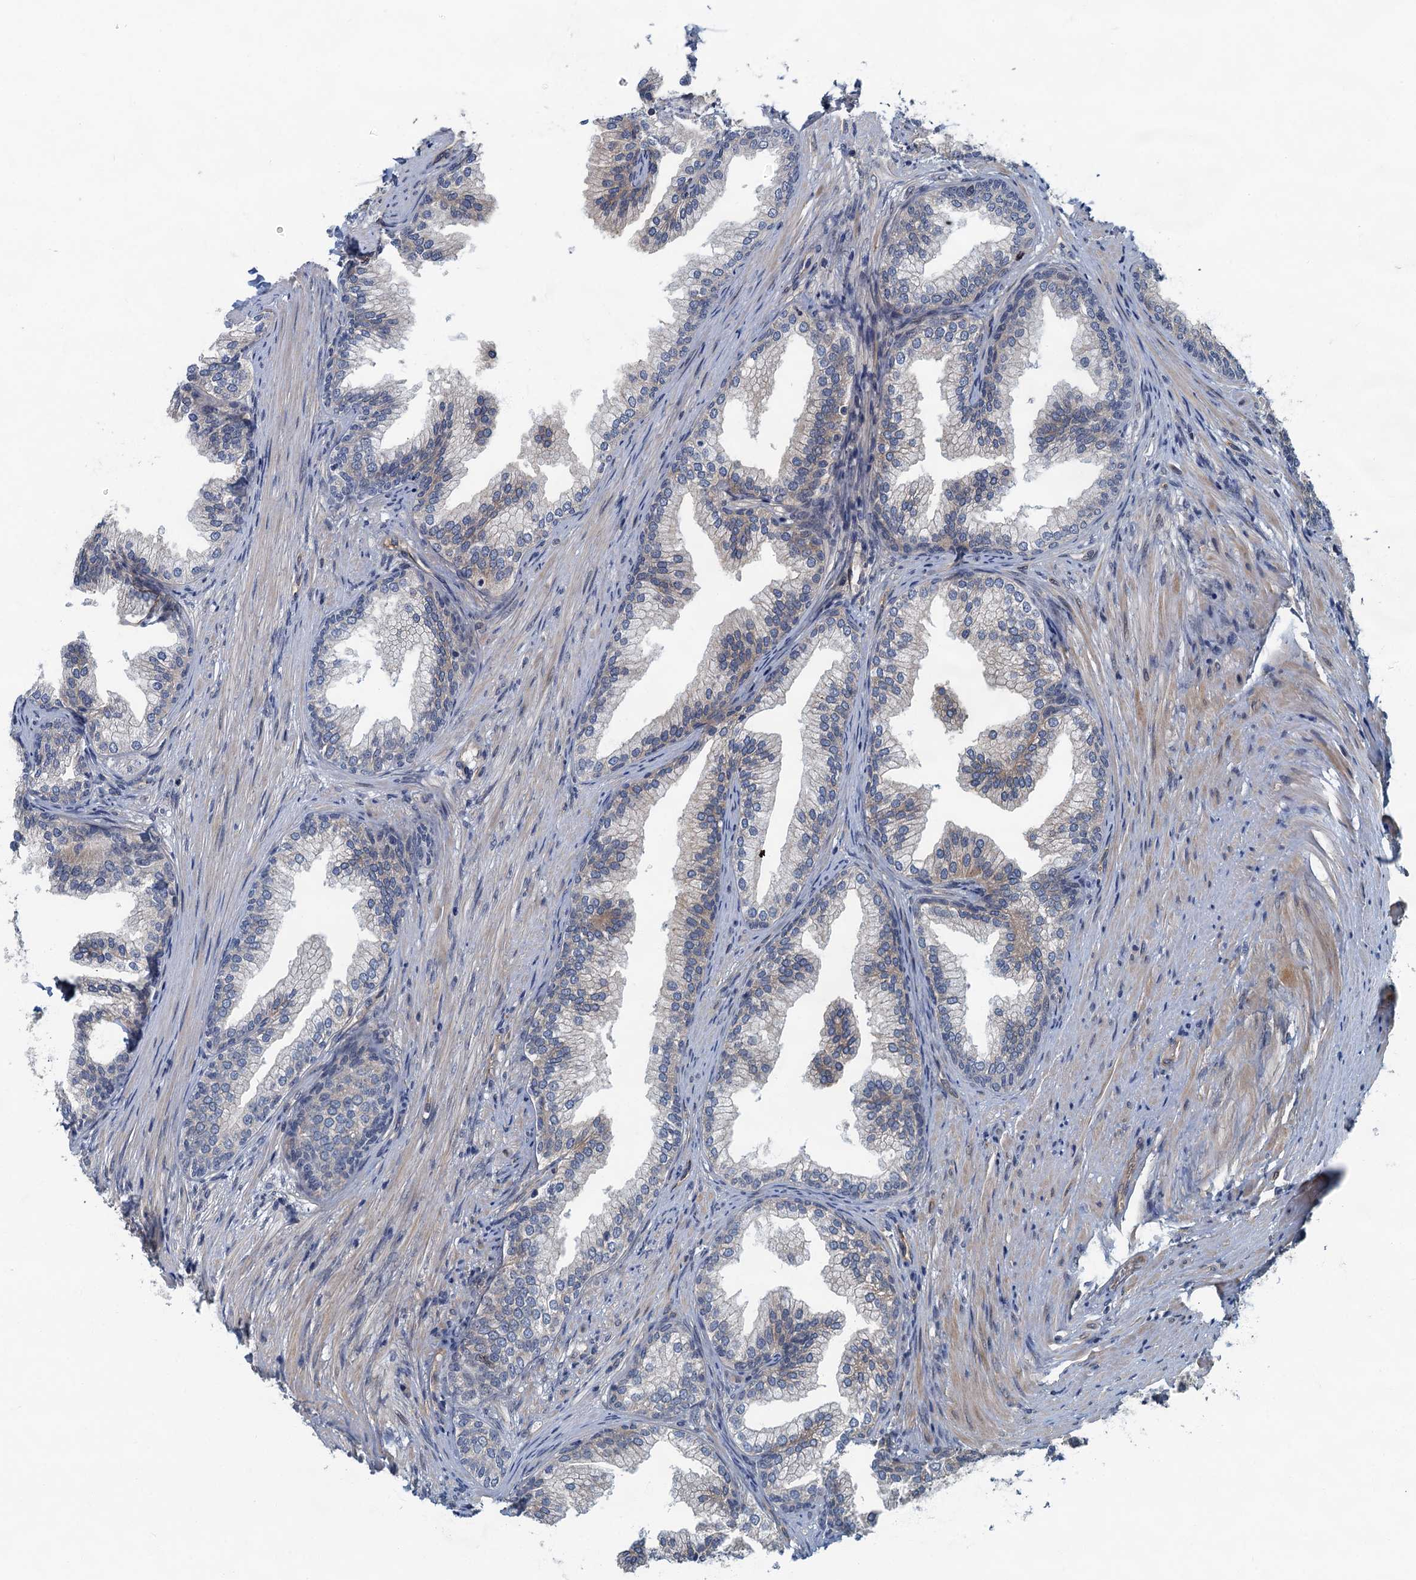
{"staining": {"intensity": "weak", "quantity": "<25%", "location": "cytoplasmic/membranous"}, "tissue": "prostate", "cell_type": "Glandular cells", "image_type": "normal", "snomed": [{"axis": "morphology", "description": "Normal tissue, NOS"}, {"axis": "topography", "description": "Prostate"}], "caption": "Immunohistochemistry (IHC) of normal prostate shows no expression in glandular cells. (Brightfield microscopy of DAB immunohistochemistry at high magnification).", "gene": "CKAP2L", "patient": {"sex": "male", "age": 76}}